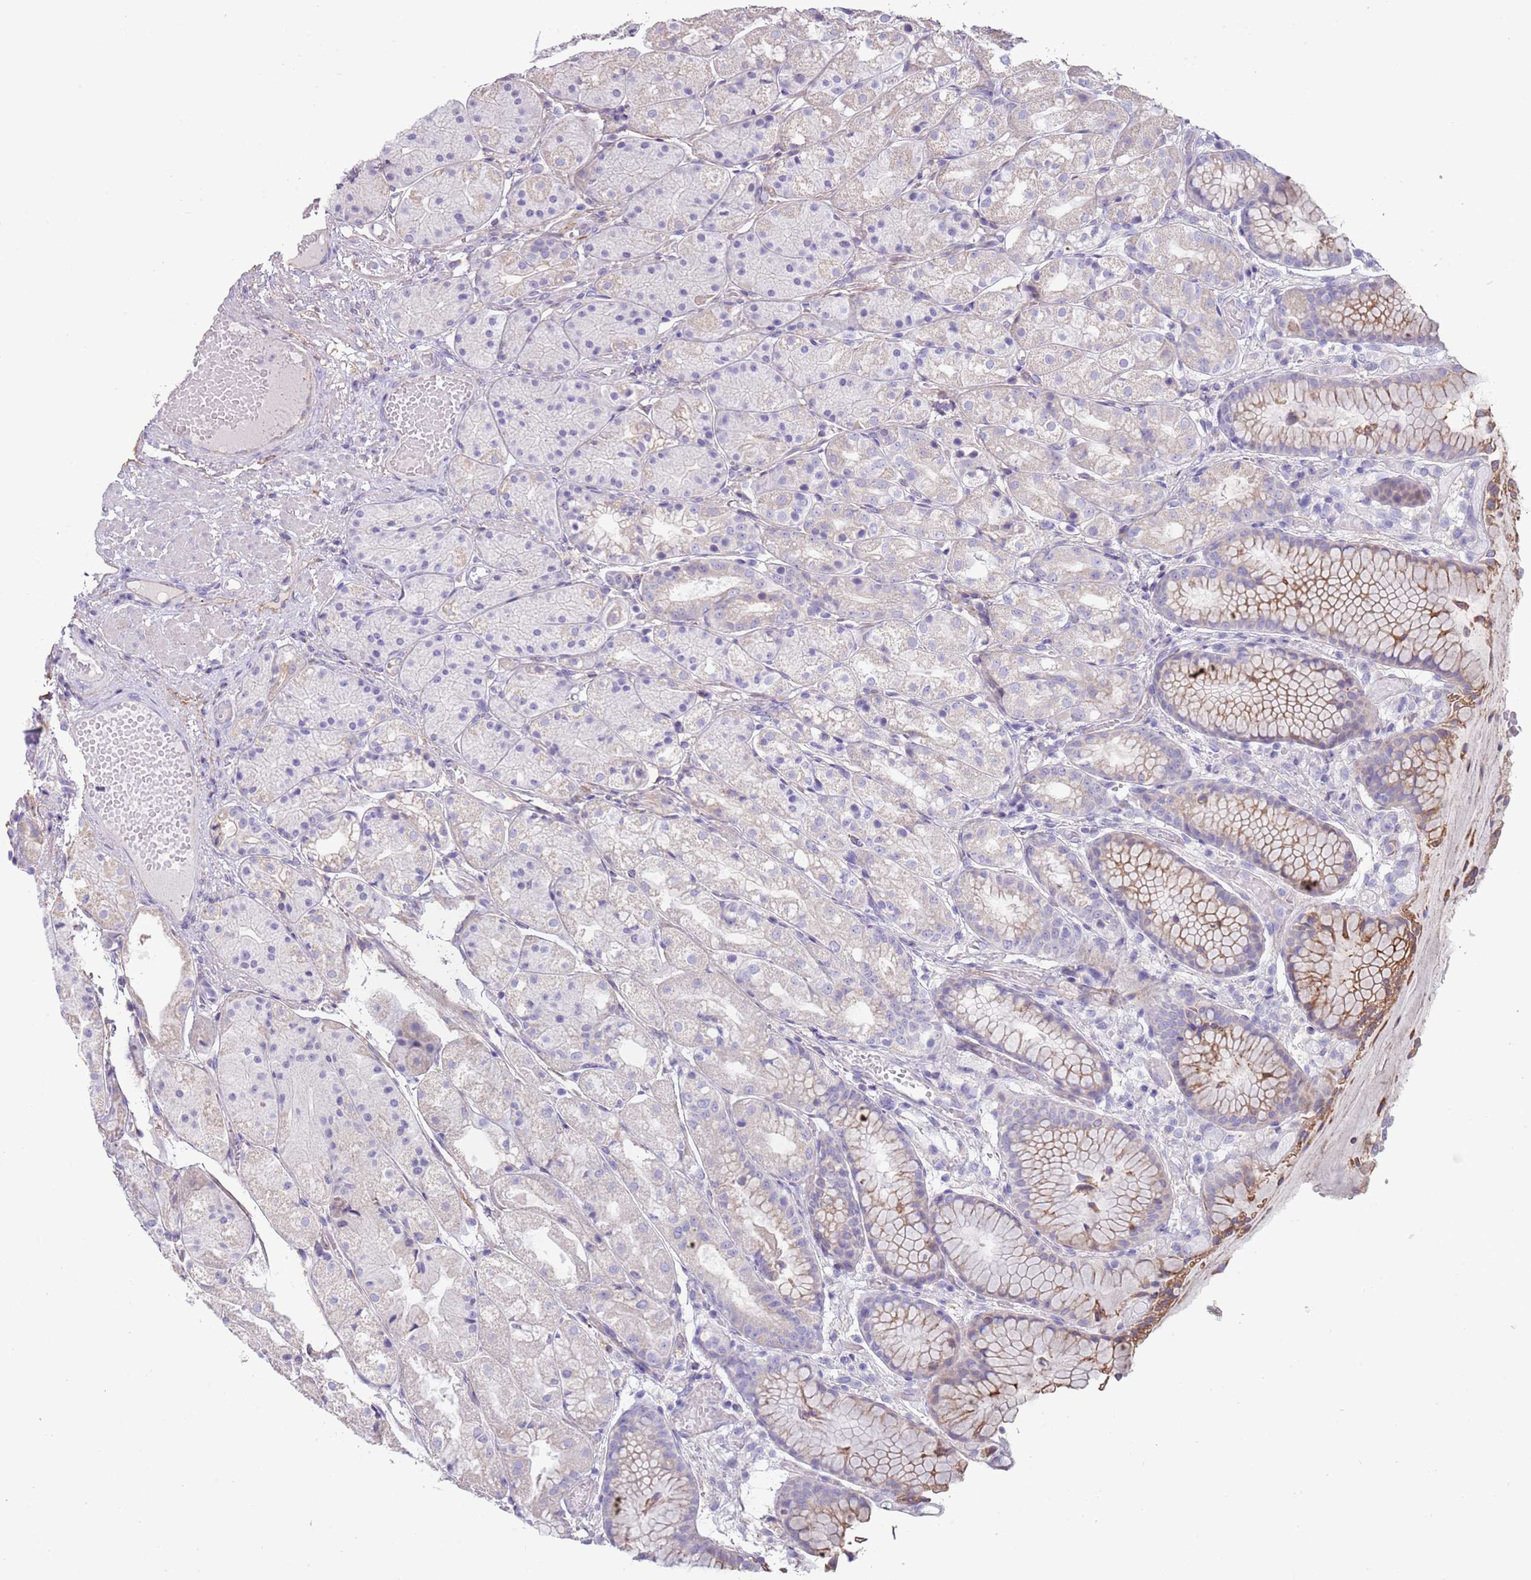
{"staining": {"intensity": "moderate", "quantity": "25%-75%", "location": "cytoplasmic/membranous"}, "tissue": "stomach", "cell_type": "Glandular cells", "image_type": "normal", "snomed": [{"axis": "morphology", "description": "Normal tissue, NOS"}, {"axis": "topography", "description": "Stomach, upper"}], "caption": "IHC micrograph of benign stomach: stomach stained using IHC demonstrates medium levels of moderate protein expression localized specifically in the cytoplasmic/membranous of glandular cells, appearing as a cytoplasmic/membranous brown color.", "gene": "ENSG00000271254", "patient": {"sex": "male", "age": 72}}